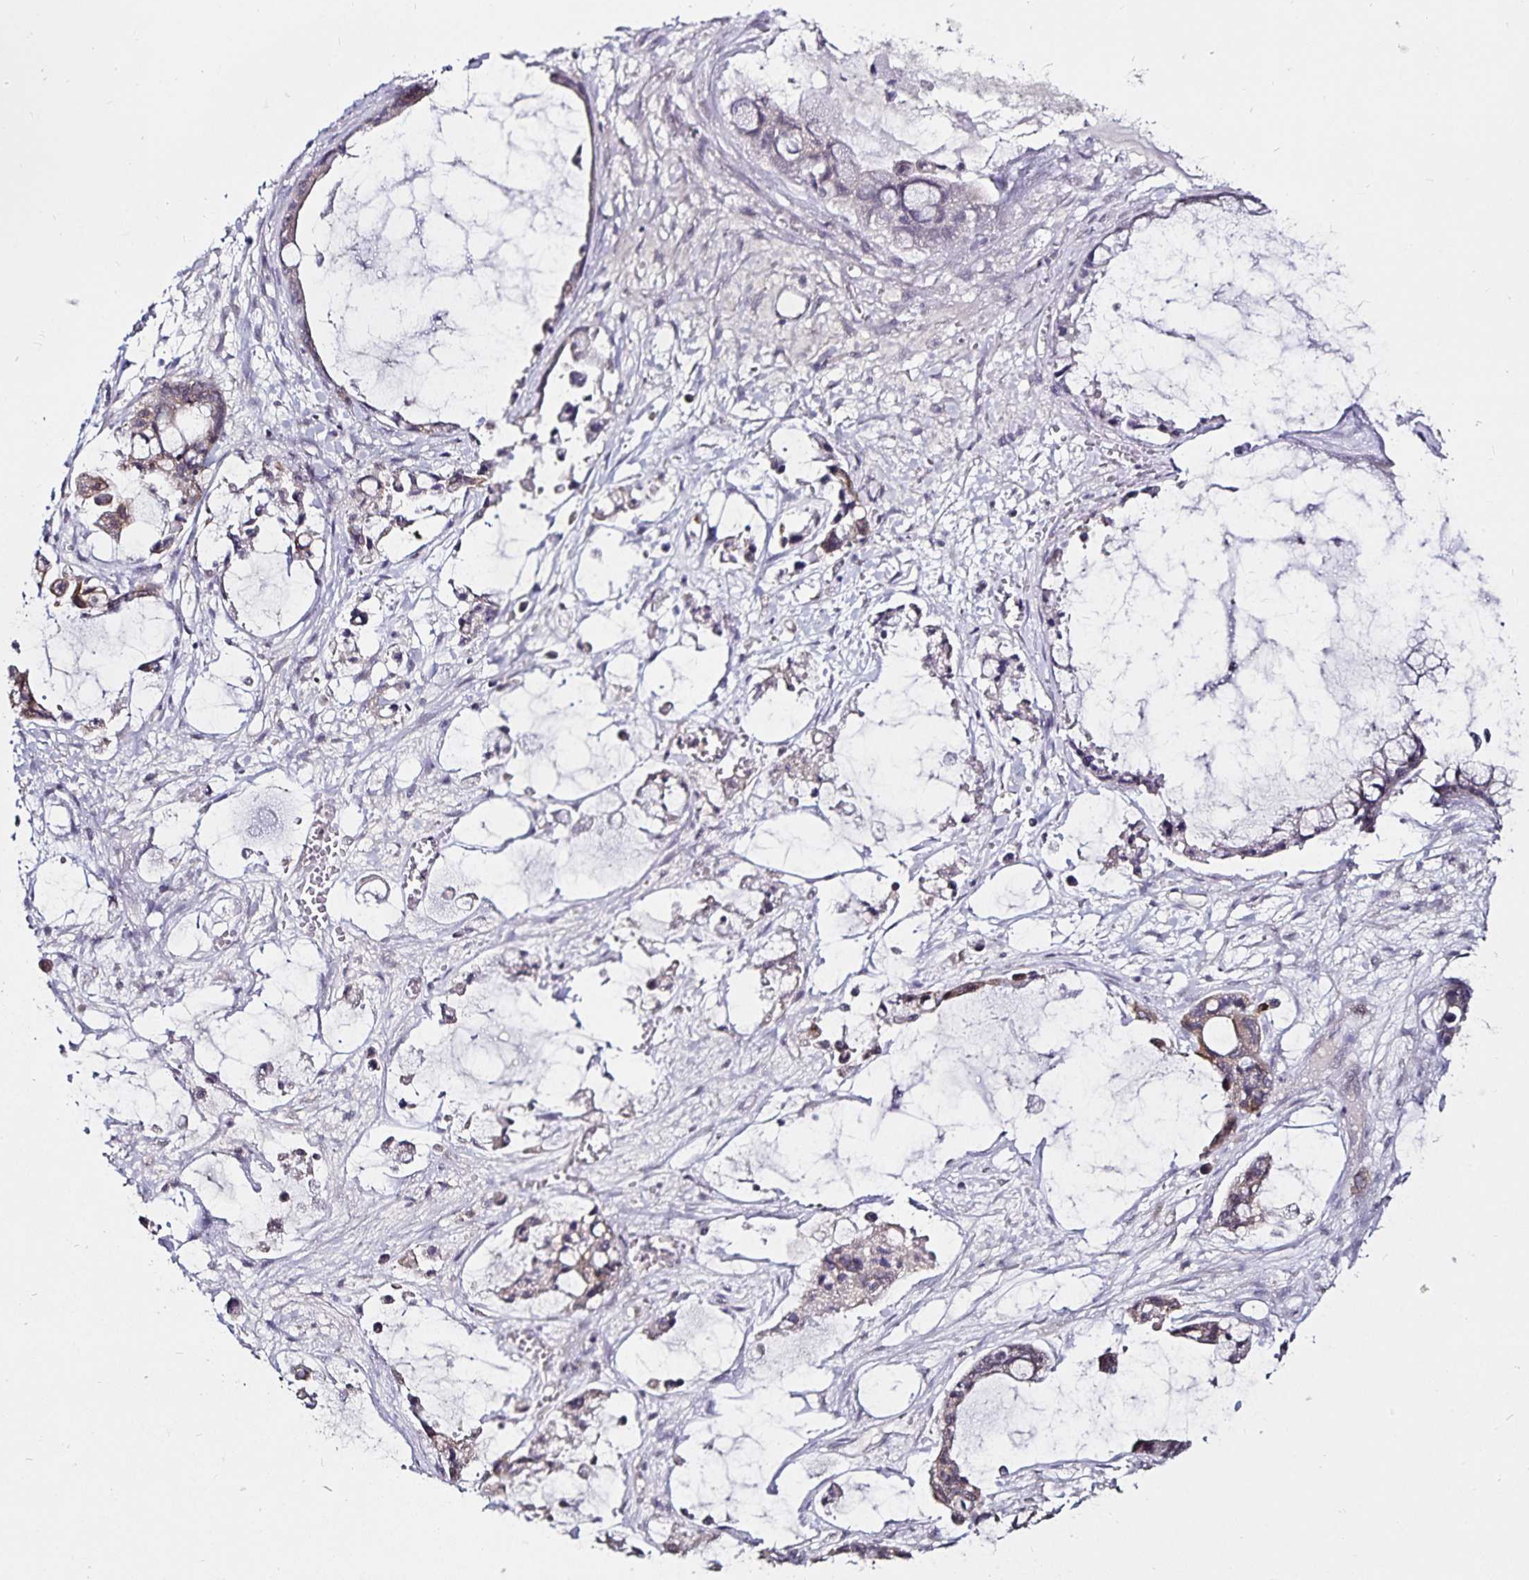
{"staining": {"intensity": "weak", "quantity": "<25%", "location": "cytoplasmic/membranous"}, "tissue": "ovarian cancer", "cell_type": "Tumor cells", "image_type": "cancer", "snomed": [{"axis": "morphology", "description": "Cystadenocarcinoma, mucinous, NOS"}, {"axis": "topography", "description": "Ovary"}], "caption": "DAB (3,3'-diaminobenzidine) immunohistochemical staining of mucinous cystadenocarcinoma (ovarian) displays no significant positivity in tumor cells.", "gene": "ACSL5", "patient": {"sex": "female", "age": 63}}